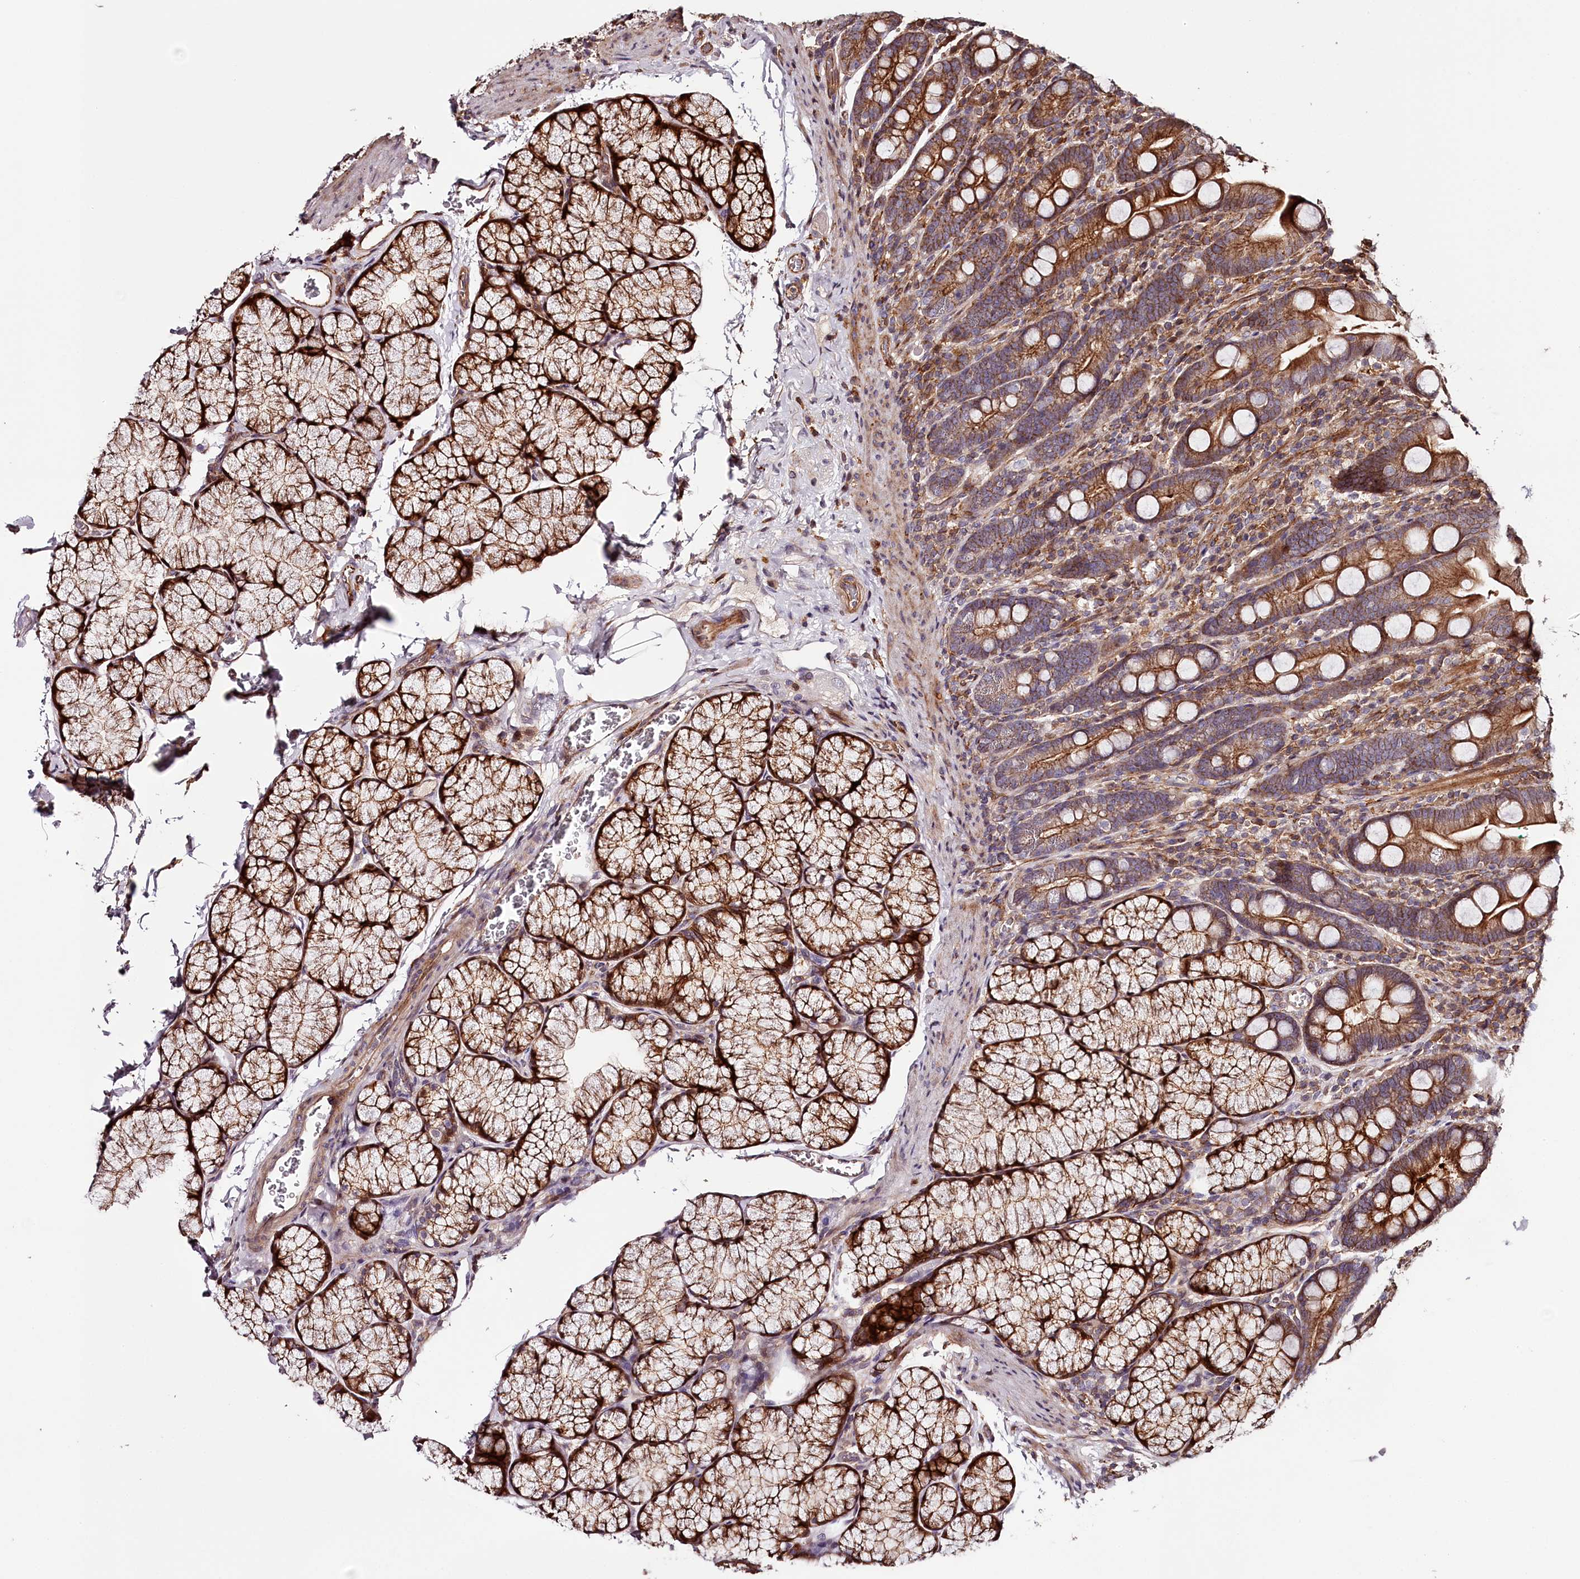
{"staining": {"intensity": "moderate", "quantity": "25%-75%", "location": "cytoplasmic/membranous"}, "tissue": "duodenum", "cell_type": "Glandular cells", "image_type": "normal", "snomed": [{"axis": "morphology", "description": "Normal tissue, NOS"}, {"axis": "topography", "description": "Duodenum"}], "caption": "IHC micrograph of unremarkable duodenum: human duodenum stained using IHC shows medium levels of moderate protein expression localized specifically in the cytoplasmic/membranous of glandular cells, appearing as a cytoplasmic/membranous brown color.", "gene": "KIF14", "patient": {"sex": "male", "age": 35}}